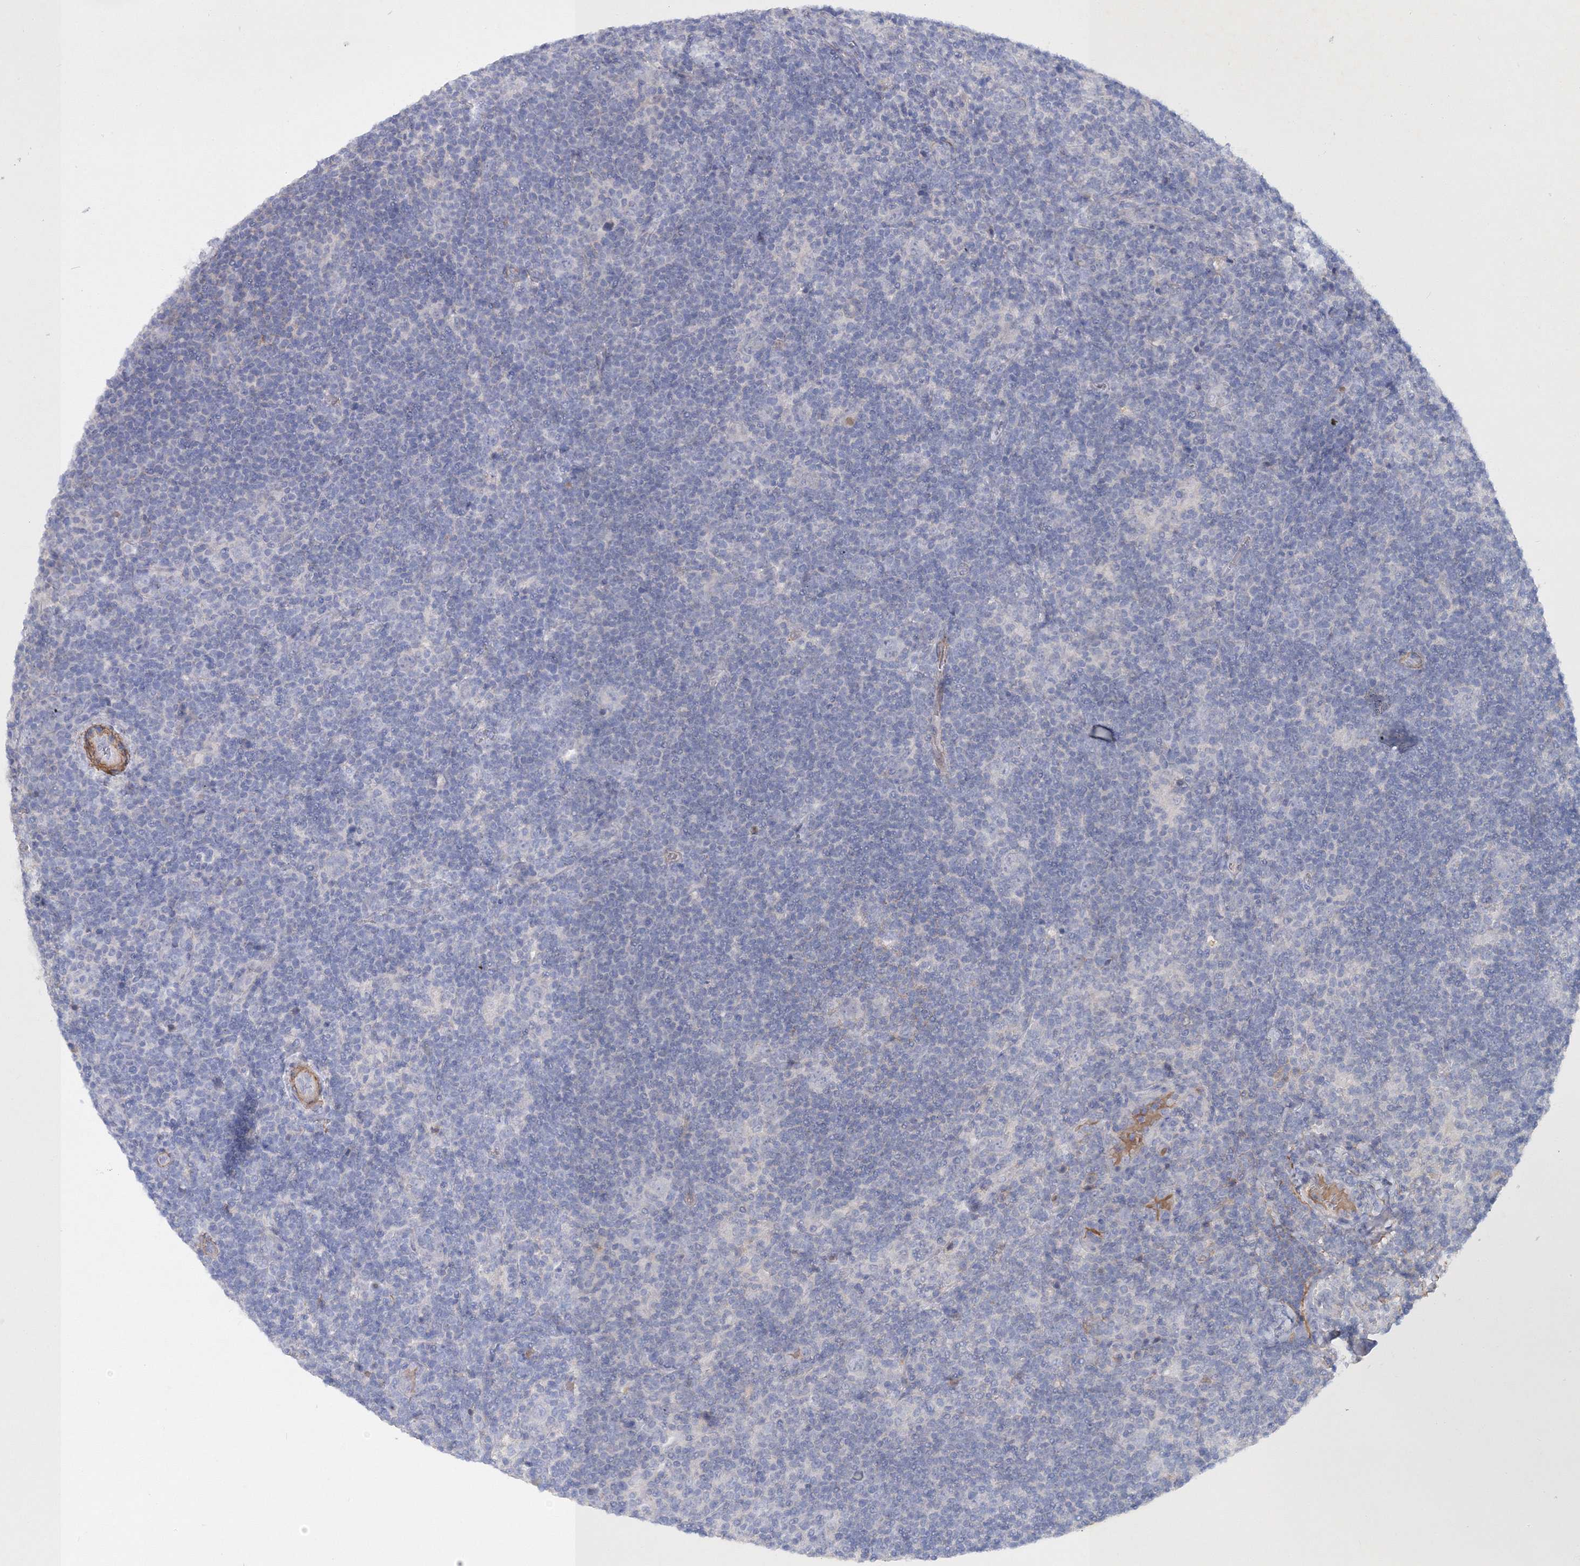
{"staining": {"intensity": "negative", "quantity": "none", "location": "none"}, "tissue": "lymphoma", "cell_type": "Tumor cells", "image_type": "cancer", "snomed": [{"axis": "morphology", "description": "Hodgkin's disease, NOS"}, {"axis": "topography", "description": "Lymph node"}], "caption": "This is an immunohistochemistry (IHC) photomicrograph of human Hodgkin's disease. There is no staining in tumor cells.", "gene": "RTN2", "patient": {"sex": "female", "age": 57}}